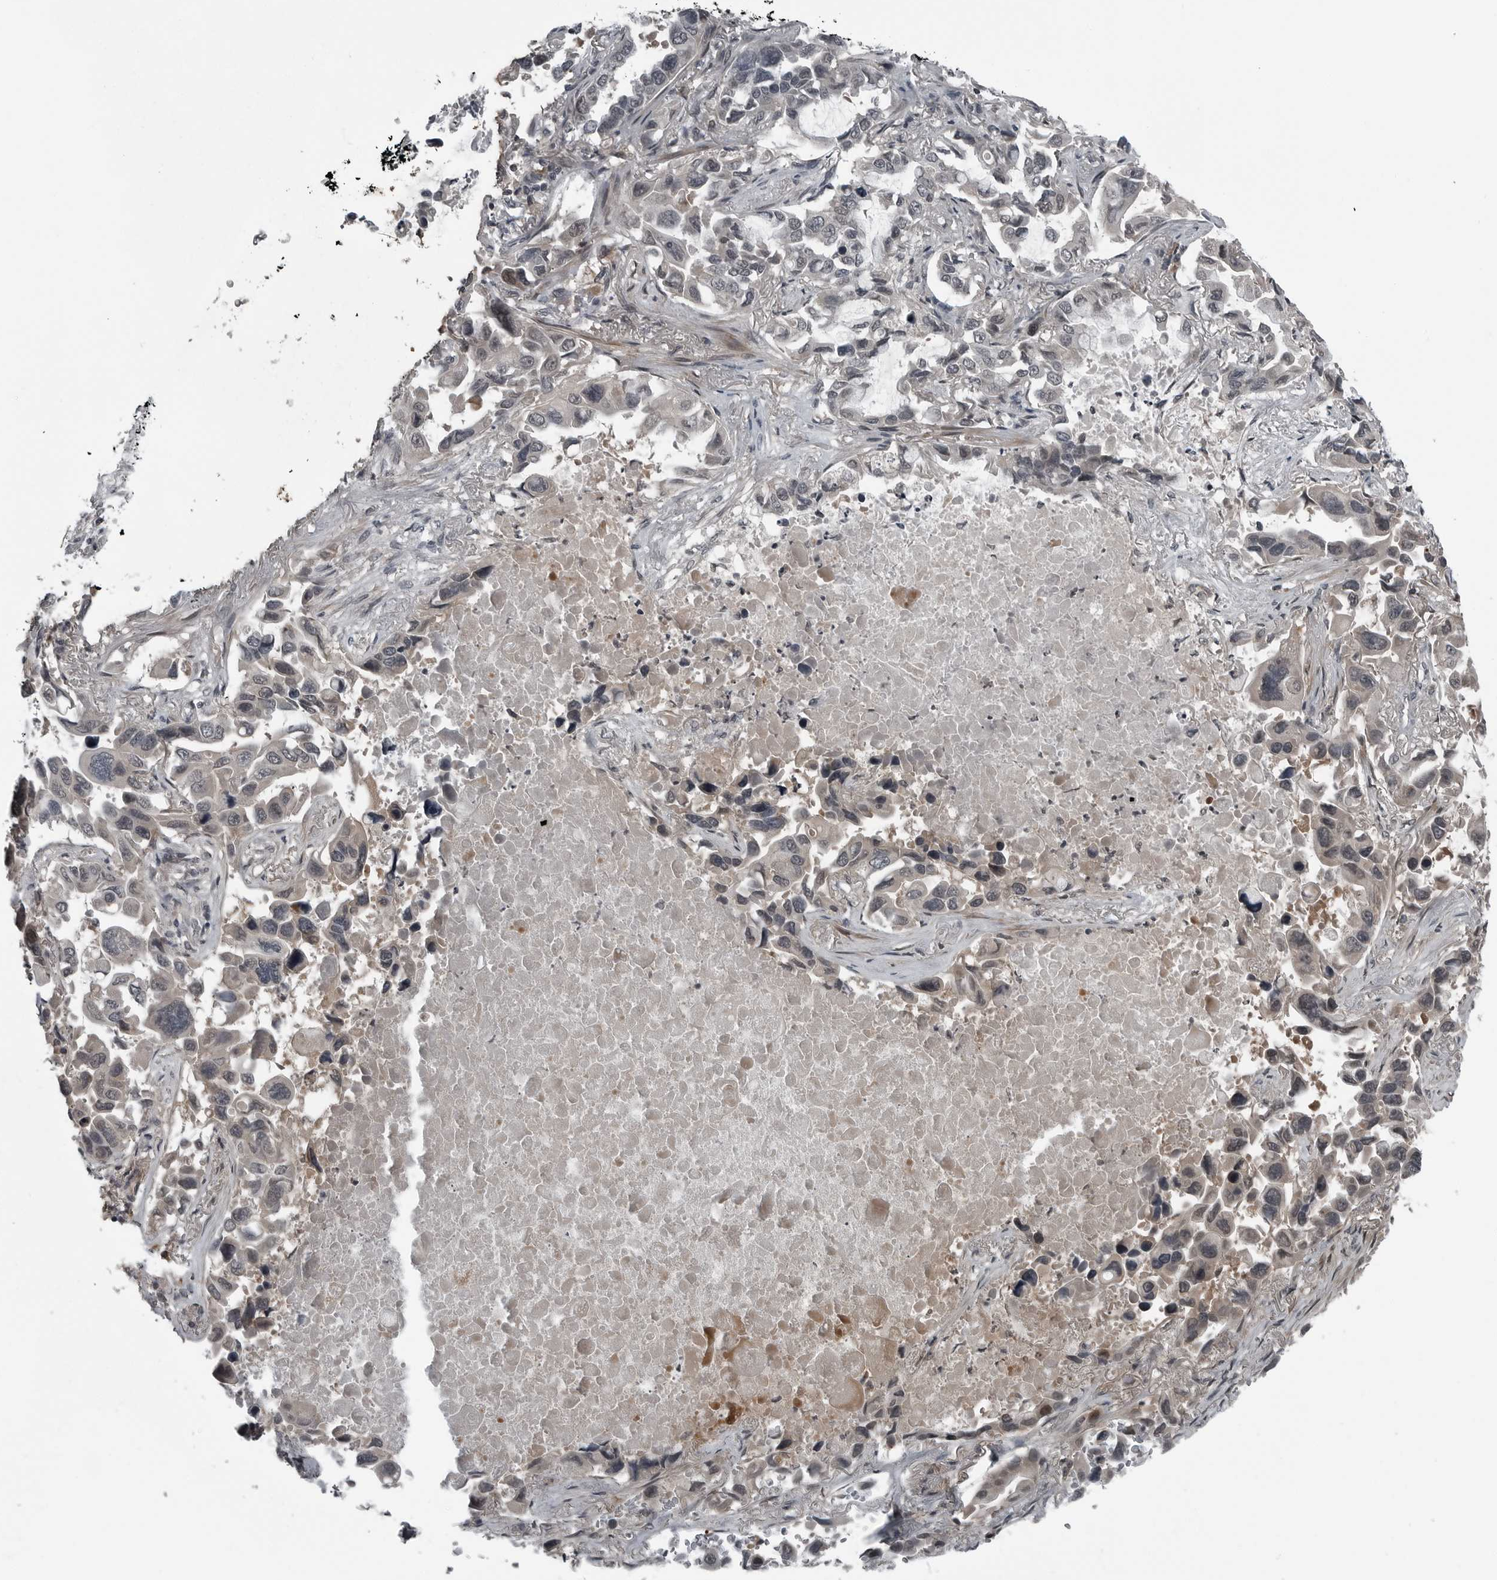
{"staining": {"intensity": "negative", "quantity": "none", "location": "none"}, "tissue": "lung cancer", "cell_type": "Tumor cells", "image_type": "cancer", "snomed": [{"axis": "morphology", "description": "Adenocarcinoma, NOS"}, {"axis": "topography", "description": "Lung"}], "caption": "A micrograph of adenocarcinoma (lung) stained for a protein displays no brown staining in tumor cells.", "gene": "GAK", "patient": {"sex": "male", "age": 64}}